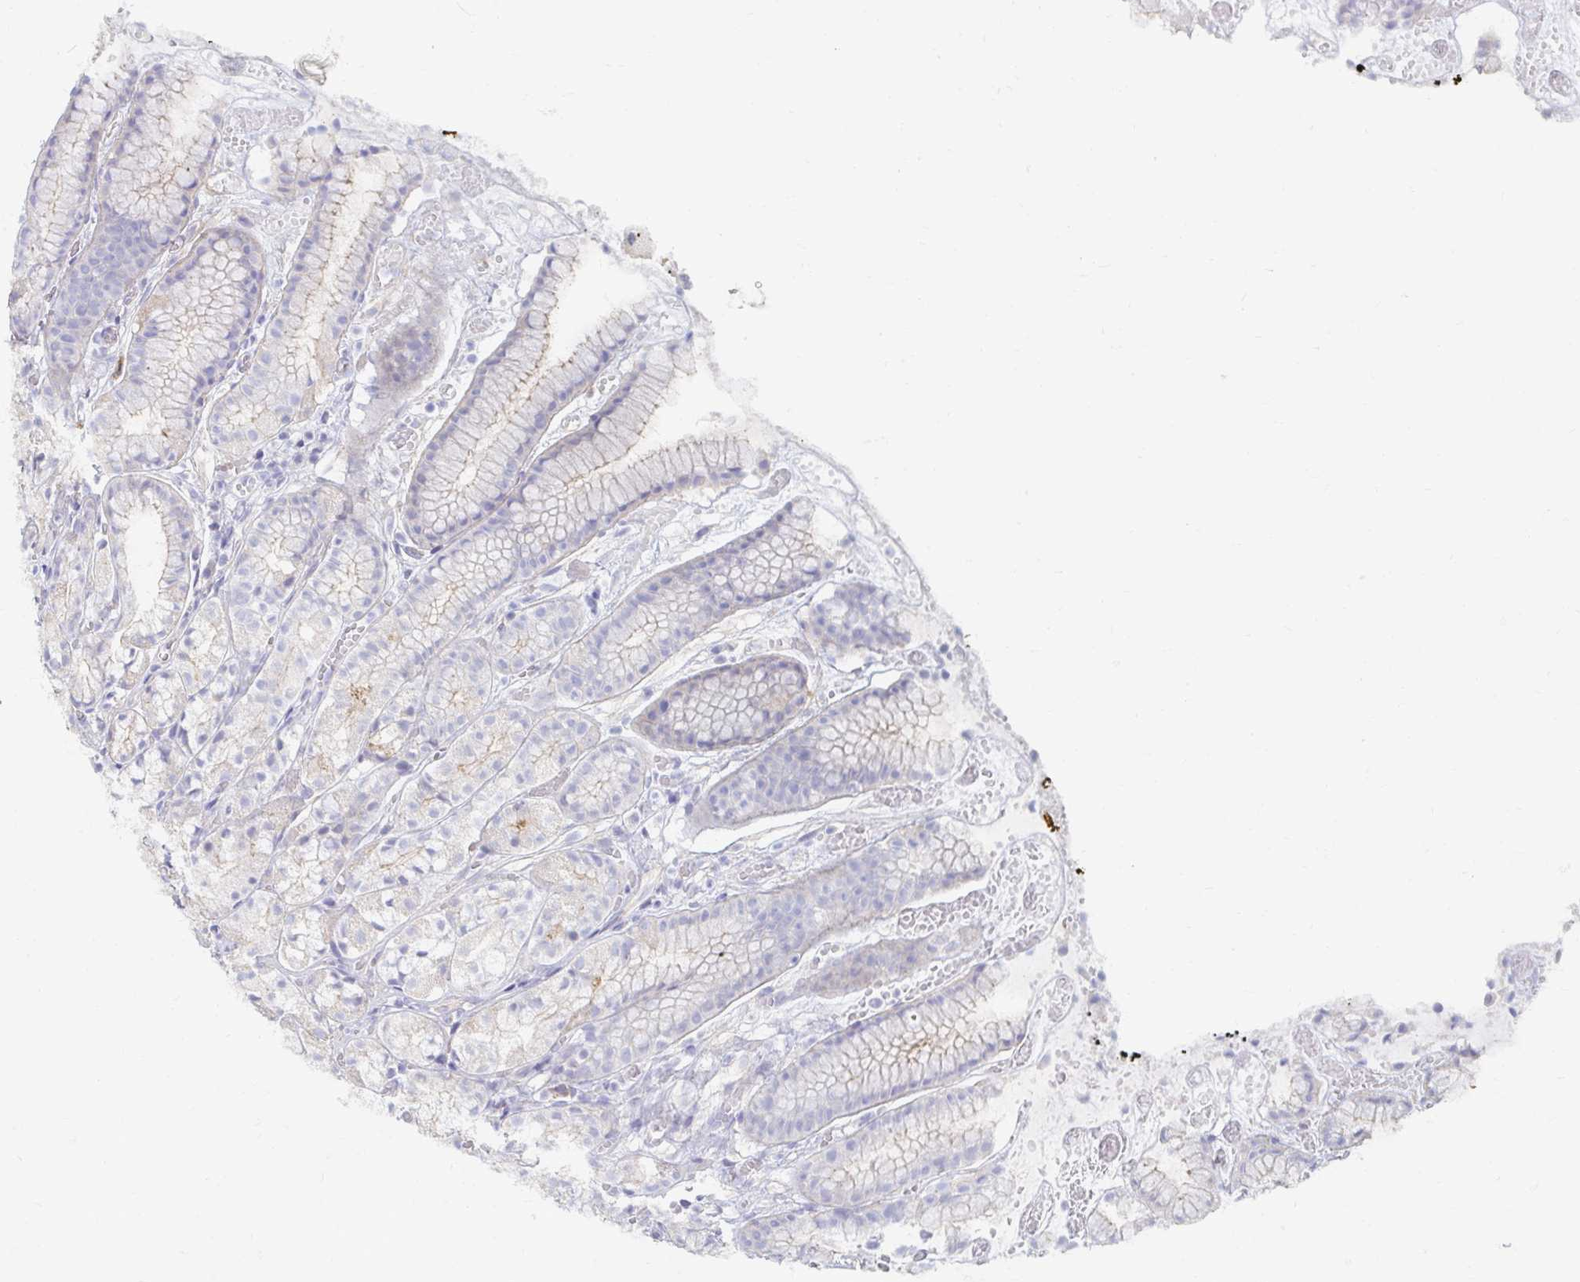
{"staining": {"intensity": "weak", "quantity": "<25%", "location": "cytoplasmic/membranous"}, "tissue": "stomach", "cell_type": "Glandular cells", "image_type": "normal", "snomed": [{"axis": "morphology", "description": "Normal tissue, NOS"}, {"axis": "topography", "description": "Smooth muscle"}, {"axis": "topography", "description": "Stomach"}], "caption": "DAB immunohistochemical staining of unremarkable stomach exhibits no significant expression in glandular cells. Nuclei are stained in blue.", "gene": "MYLK2", "patient": {"sex": "male", "age": 70}}